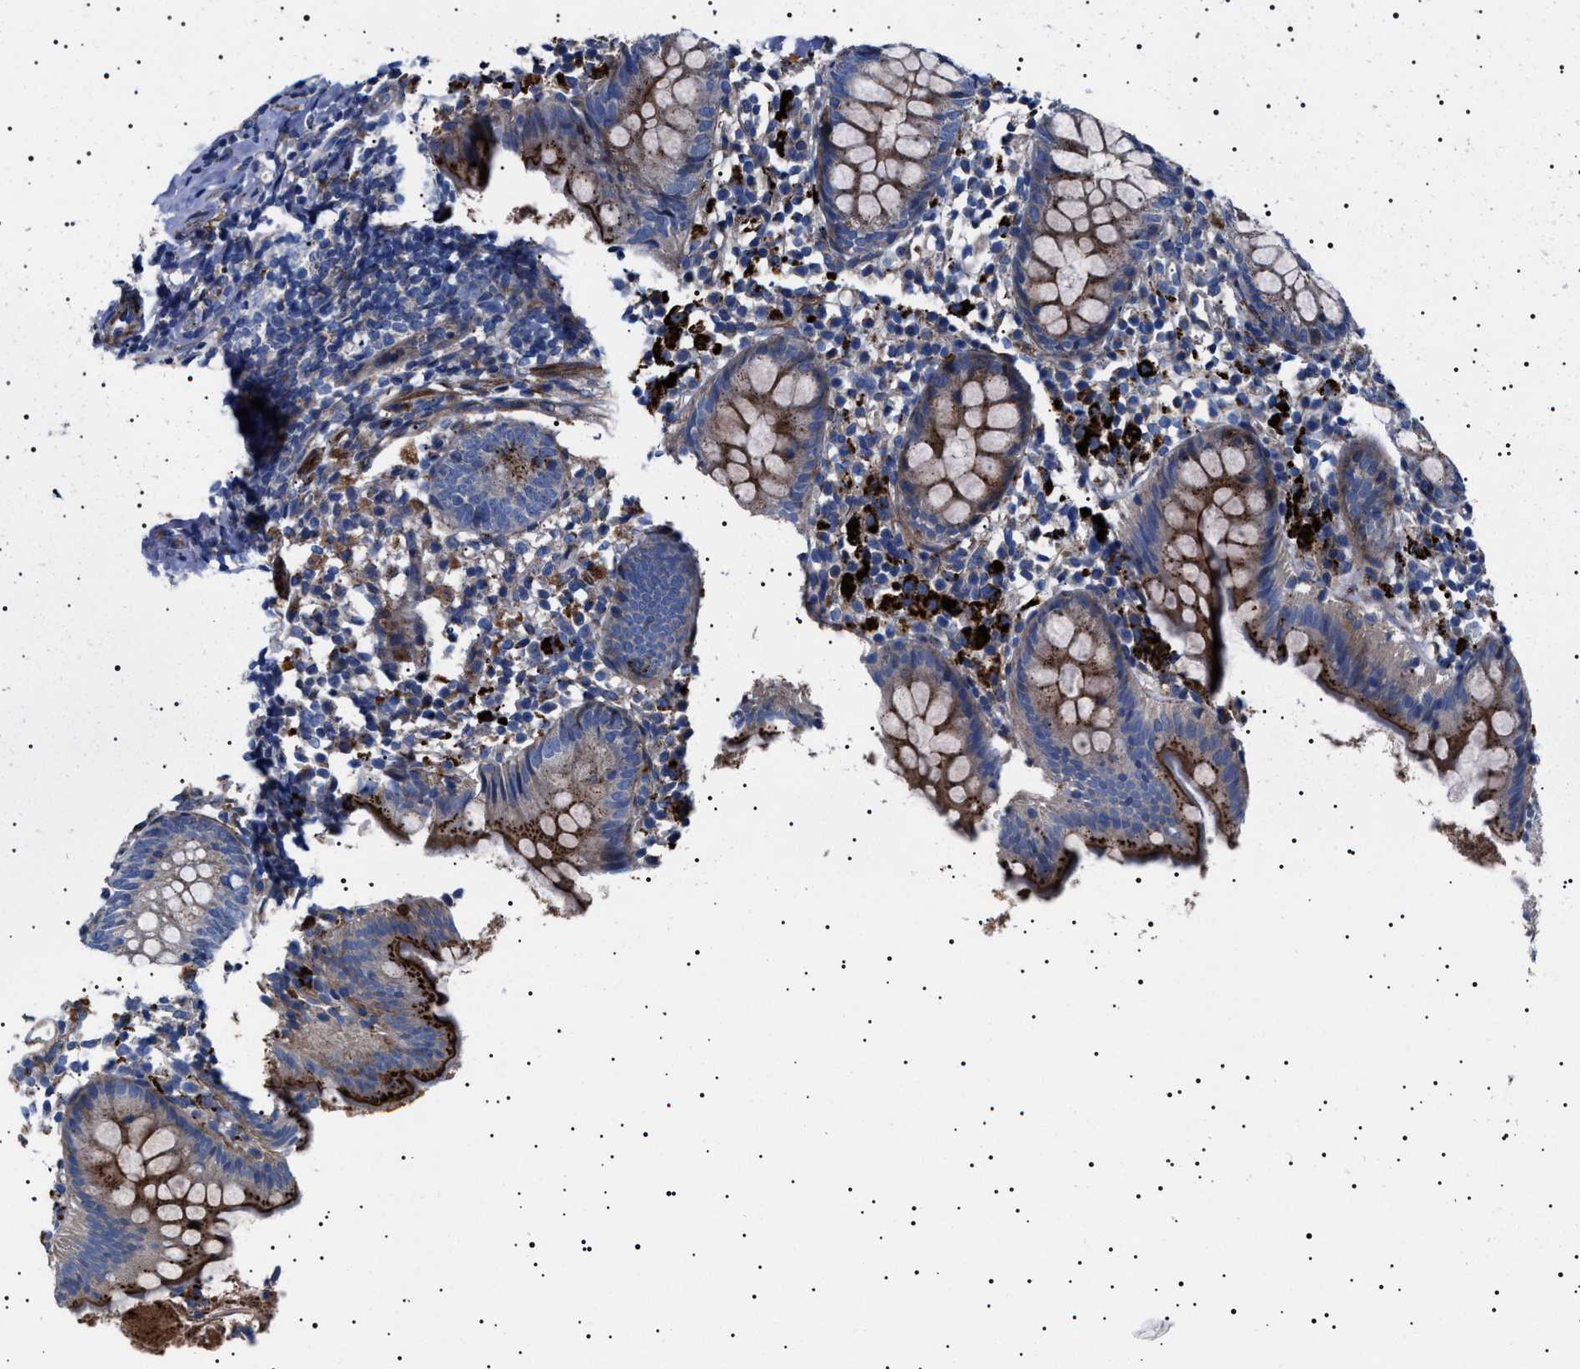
{"staining": {"intensity": "strong", "quantity": "25%-75%", "location": "cytoplasmic/membranous"}, "tissue": "appendix", "cell_type": "Glandular cells", "image_type": "normal", "snomed": [{"axis": "morphology", "description": "Normal tissue, NOS"}, {"axis": "topography", "description": "Appendix"}], "caption": "DAB (3,3'-diaminobenzidine) immunohistochemical staining of unremarkable appendix exhibits strong cytoplasmic/membranous protein expression in approximately 25%-75% of glandular cells. Immunohistochemistry stains the protein of interest in brown and the nuclei are stained blue.", "gene": "NEU1", "patient": {"sex": "female", "age": 20}}